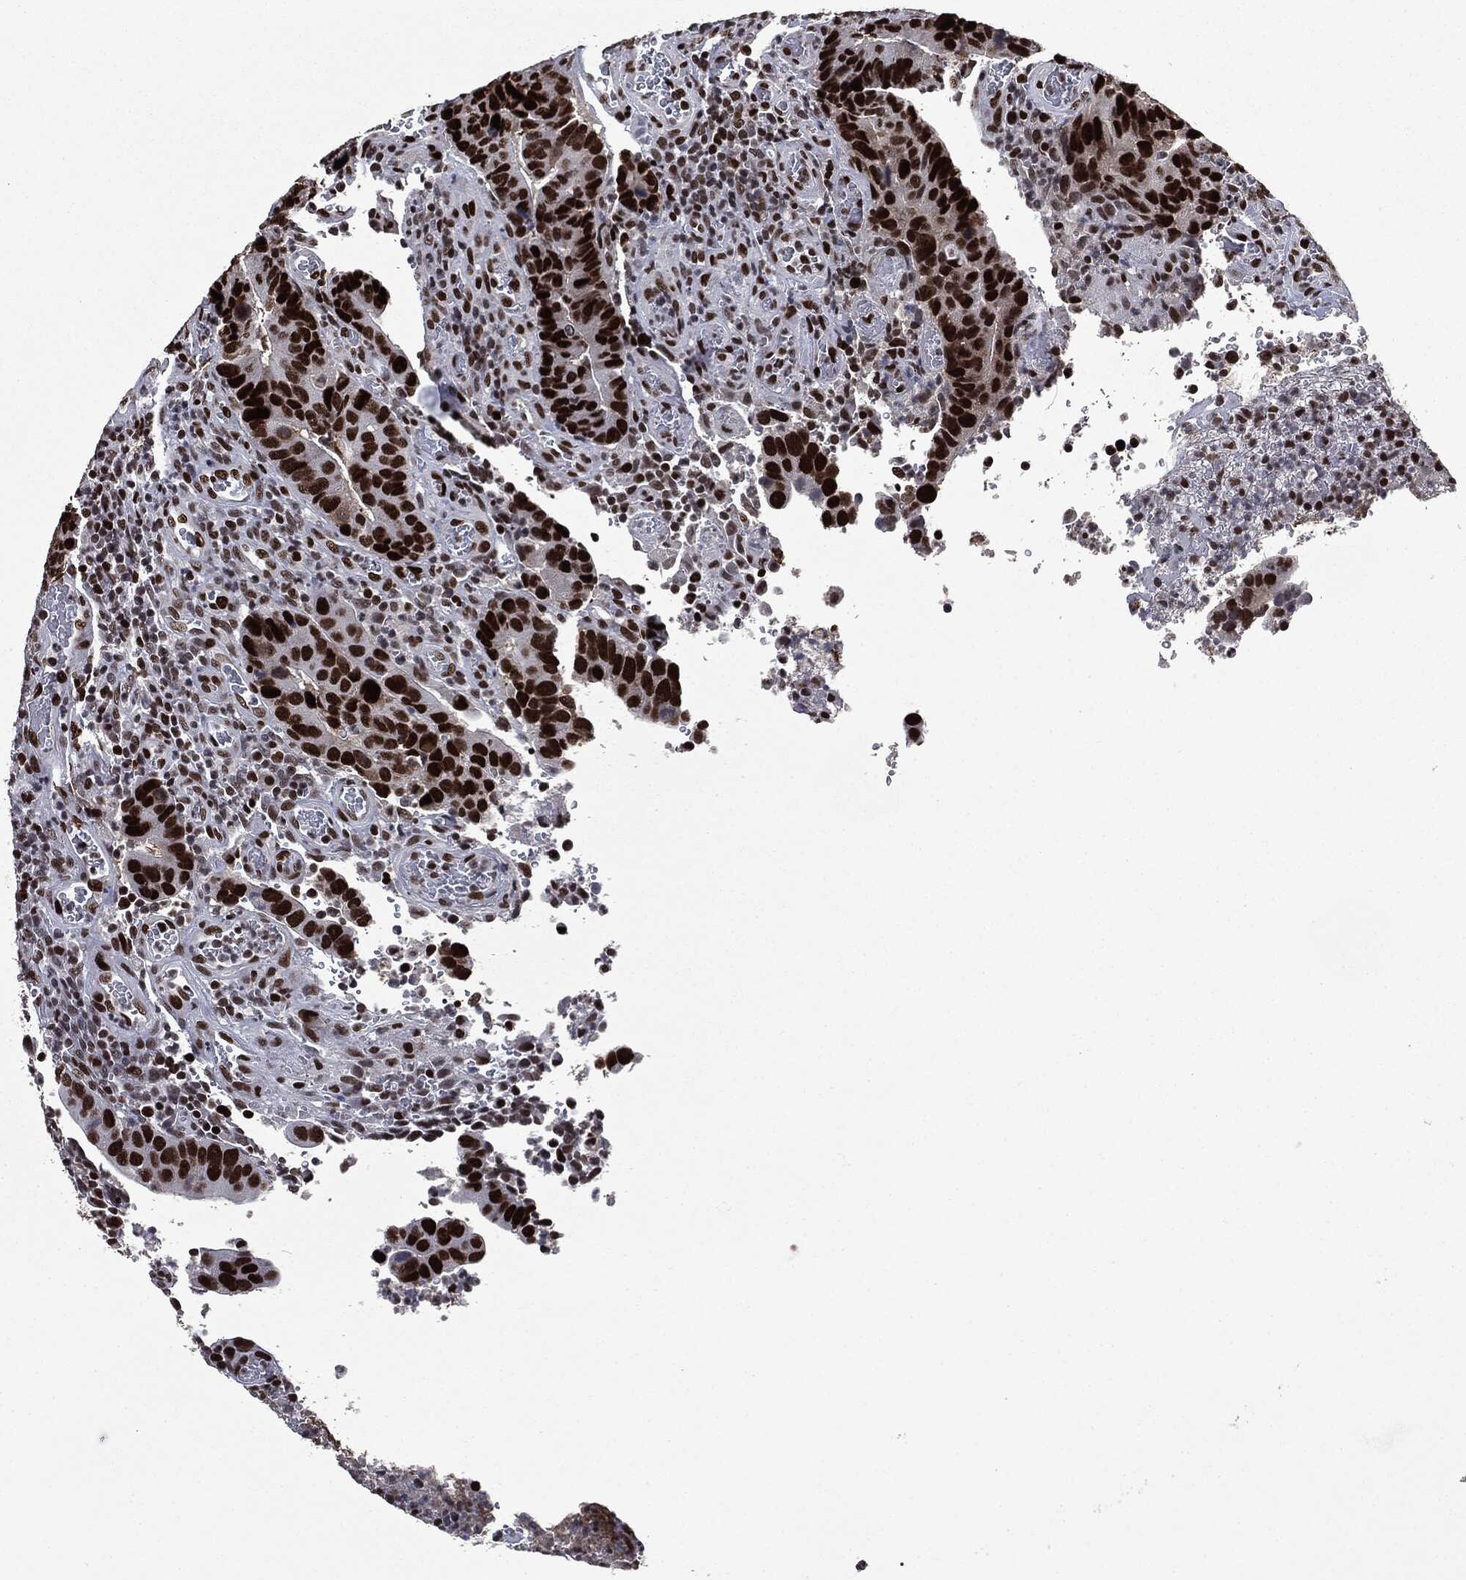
{"staining": {"intensity": "strong", "quantity": ">75%", "location": "nuclear"}, "tissue": "colorectal cancer", "cell_type": "Tumor cells", "image_type": "cancer", "snomed": [{"axis": "morphology", "description": "Adenocarcinoma, NOS"}, {"axis": "topography", "description": "Colon"}], "caption": "The micrograph demonstrates a brown stain indicating the presence of a protein in the nuclear of tumor cells in colorectal cancer (adenocarcinoma).", "gene": "MSH2", "patient": {"sex": "female", "age": 56}}